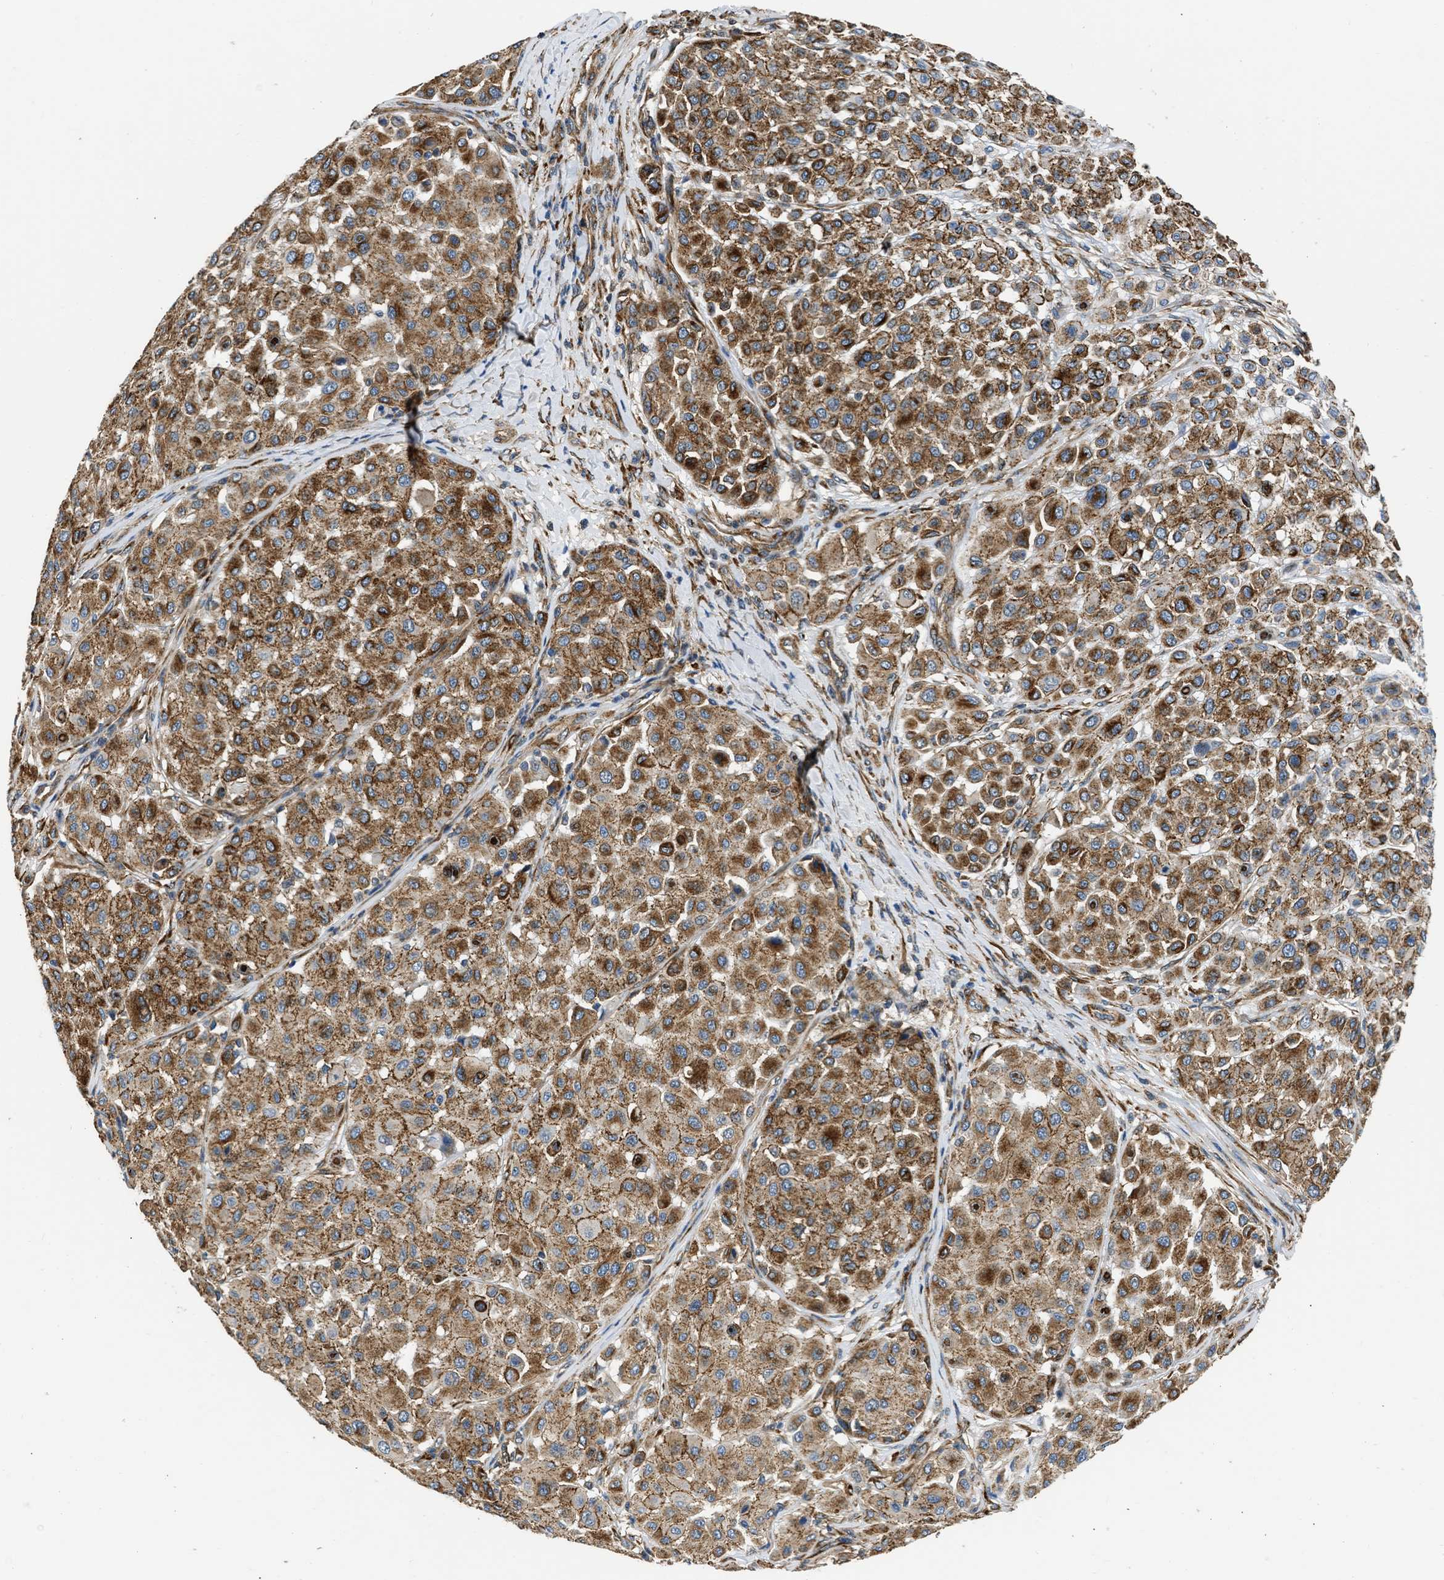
{"staining": {"intensity": "moderate", "quantity": ">75%", "location": "cytoplasmic/membranous"}, "tissue": "melanoma", "cell_type": "Tumor cells", "image_type": "cancer", "snomed": [{"axis": "morphology", "description": "Malignant melanoma, Metastatic site"}, {"axis": "topography", "description": "Soft tissue"}], "caption": "Malignant melanoma (metastatic site) was stained to show a protein in brown. There is medium levels of moderate cytoplasmic/membranous positivity in approximately >75% of tumor cells. The staining is performed using DAB brown chromogen to label protein expression. The nuclei are counter-stained blue using hematoxylin.", "gene": "SEPTIN2", "patient": {"sex": "male", "age": 41}}